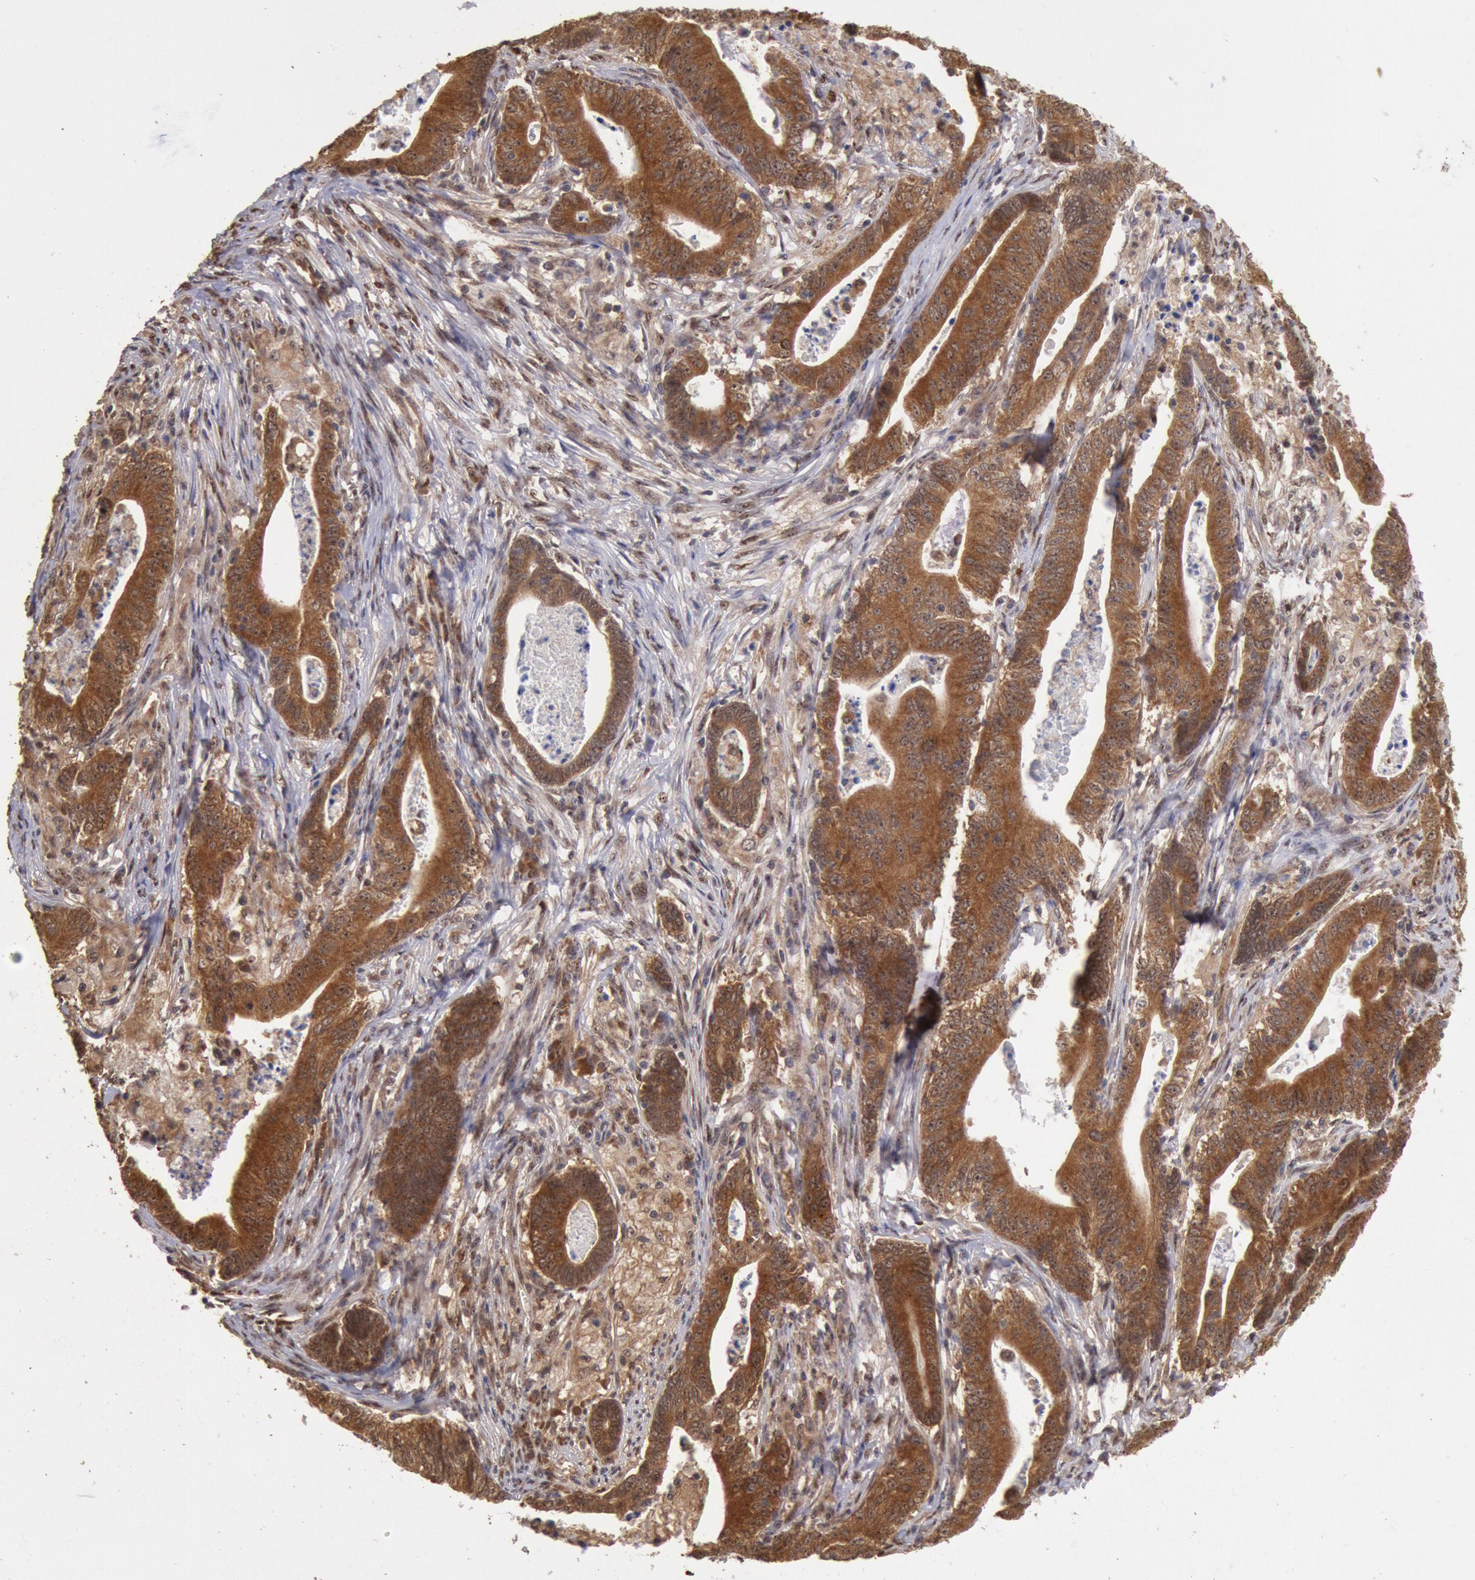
{"staining": {"intensity": "moderate", "quantity": ">75%", "location": "cytoplasmic/membranous"}, "tissue": "stomach cancer", "cell_type": "Tumor cells", "image_type": "cancer", "snomed": [{"axis": "morphology", "description": "Adenocarcinoma, NOS"}, {"axis": "topography", "description": "Stomach, lower"}], "caption": "About >75% of tumor cells in stomach cancer display moderate cytoplasmic/membranous protein staining as visualized by brown immunohistochemical staining.", "gene": "STX17", "patient": {"sex": "female", "age": 86}}